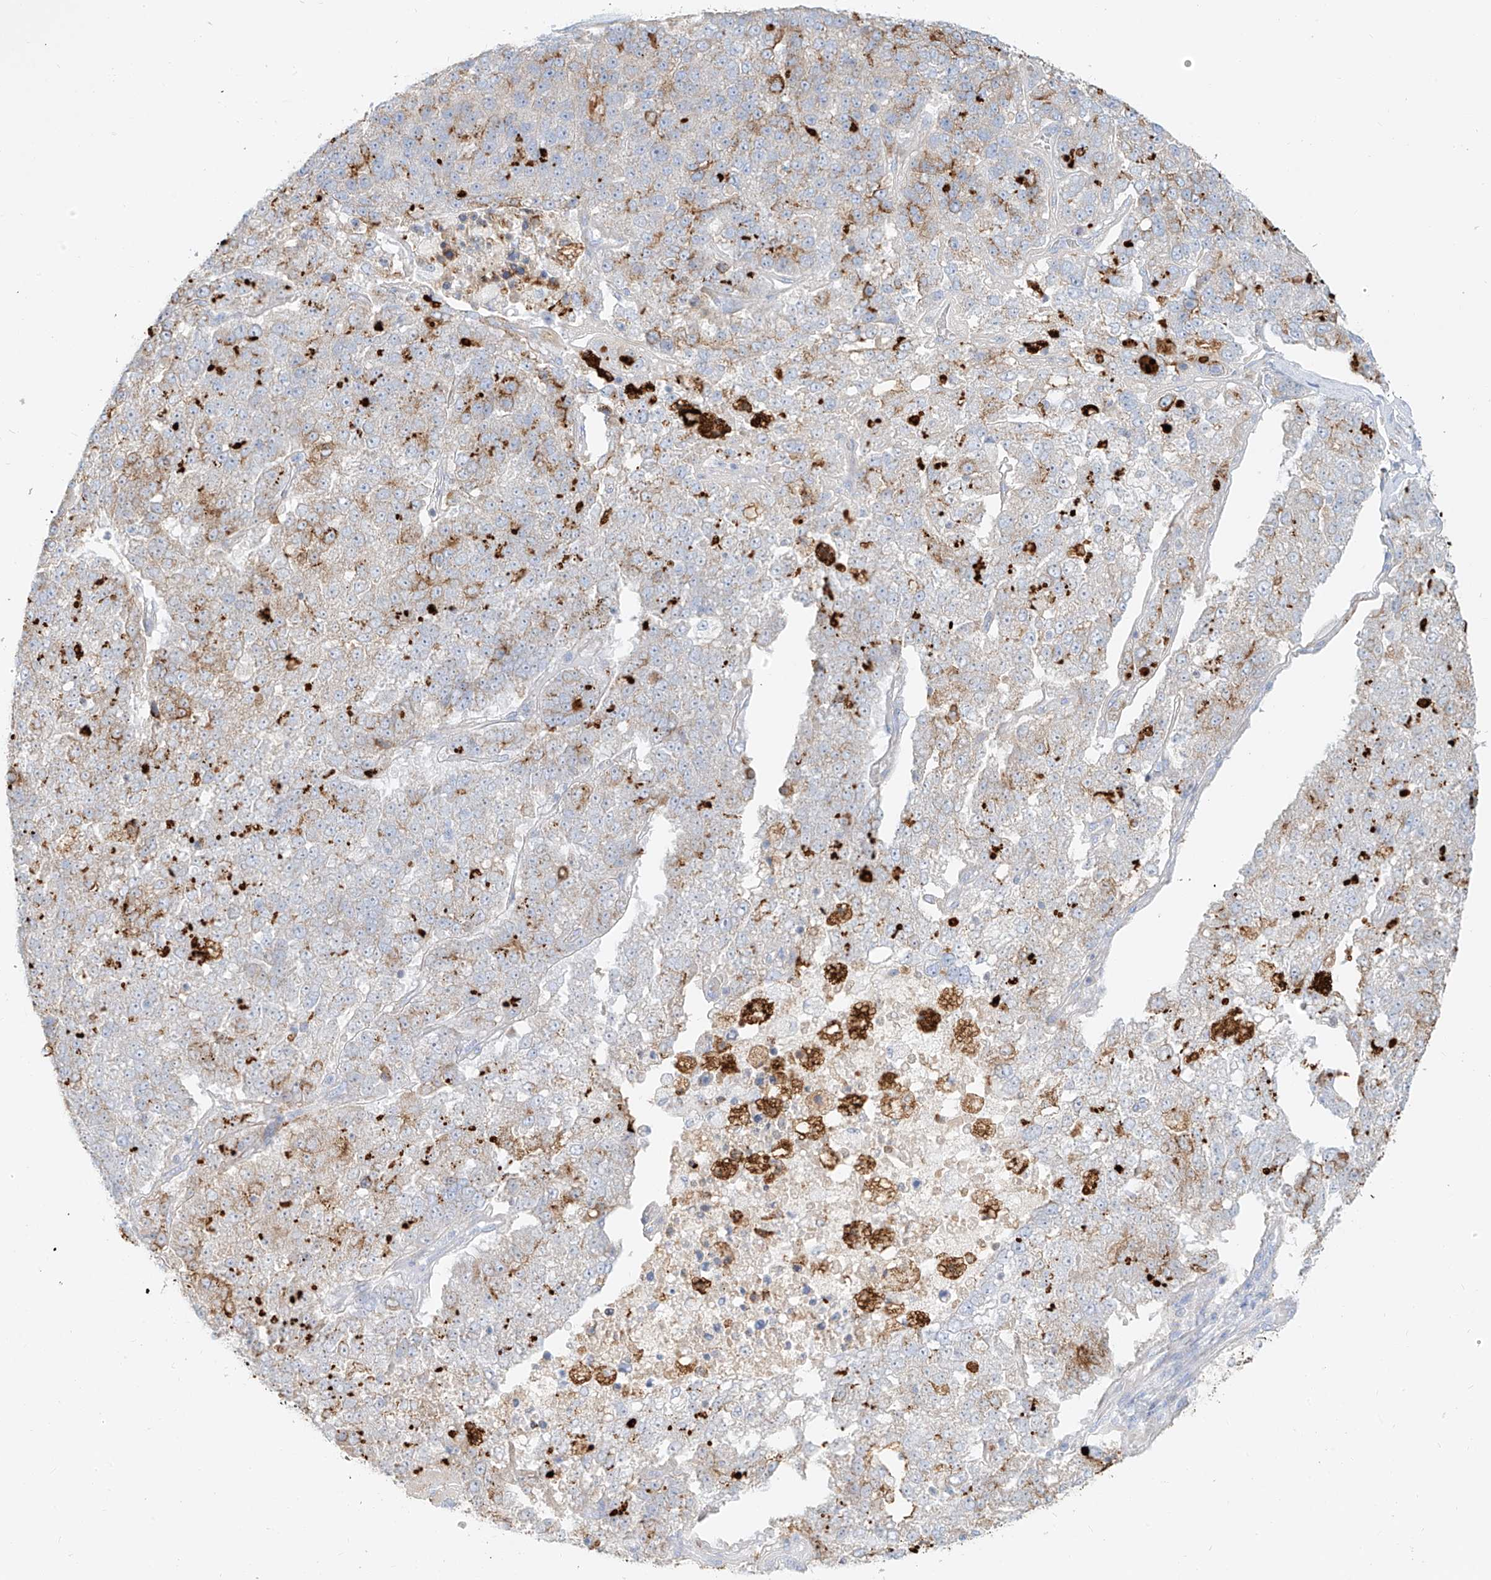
{"staining": {"intensity": "moderate", "quantity": "<25%", "location": "cytoplasmic/membranous"}, "tissue": "pancreatic cancer", "cell_type": "Tumor cells", "image_type": "cancer", "snomed": [{"axis": "morphology", "description": "Adenocarcinoma, NOS"}, {"axis": "topography", "description": "Pancreas"}], "caption": "This is an image of IHC staining of pancreatic cancer, which shows moderate positivity in the cytoplasmic/membranous of tumor cells.", "gene": "OCSTAMP", "patient": {"sex": "female", "age": 61}}